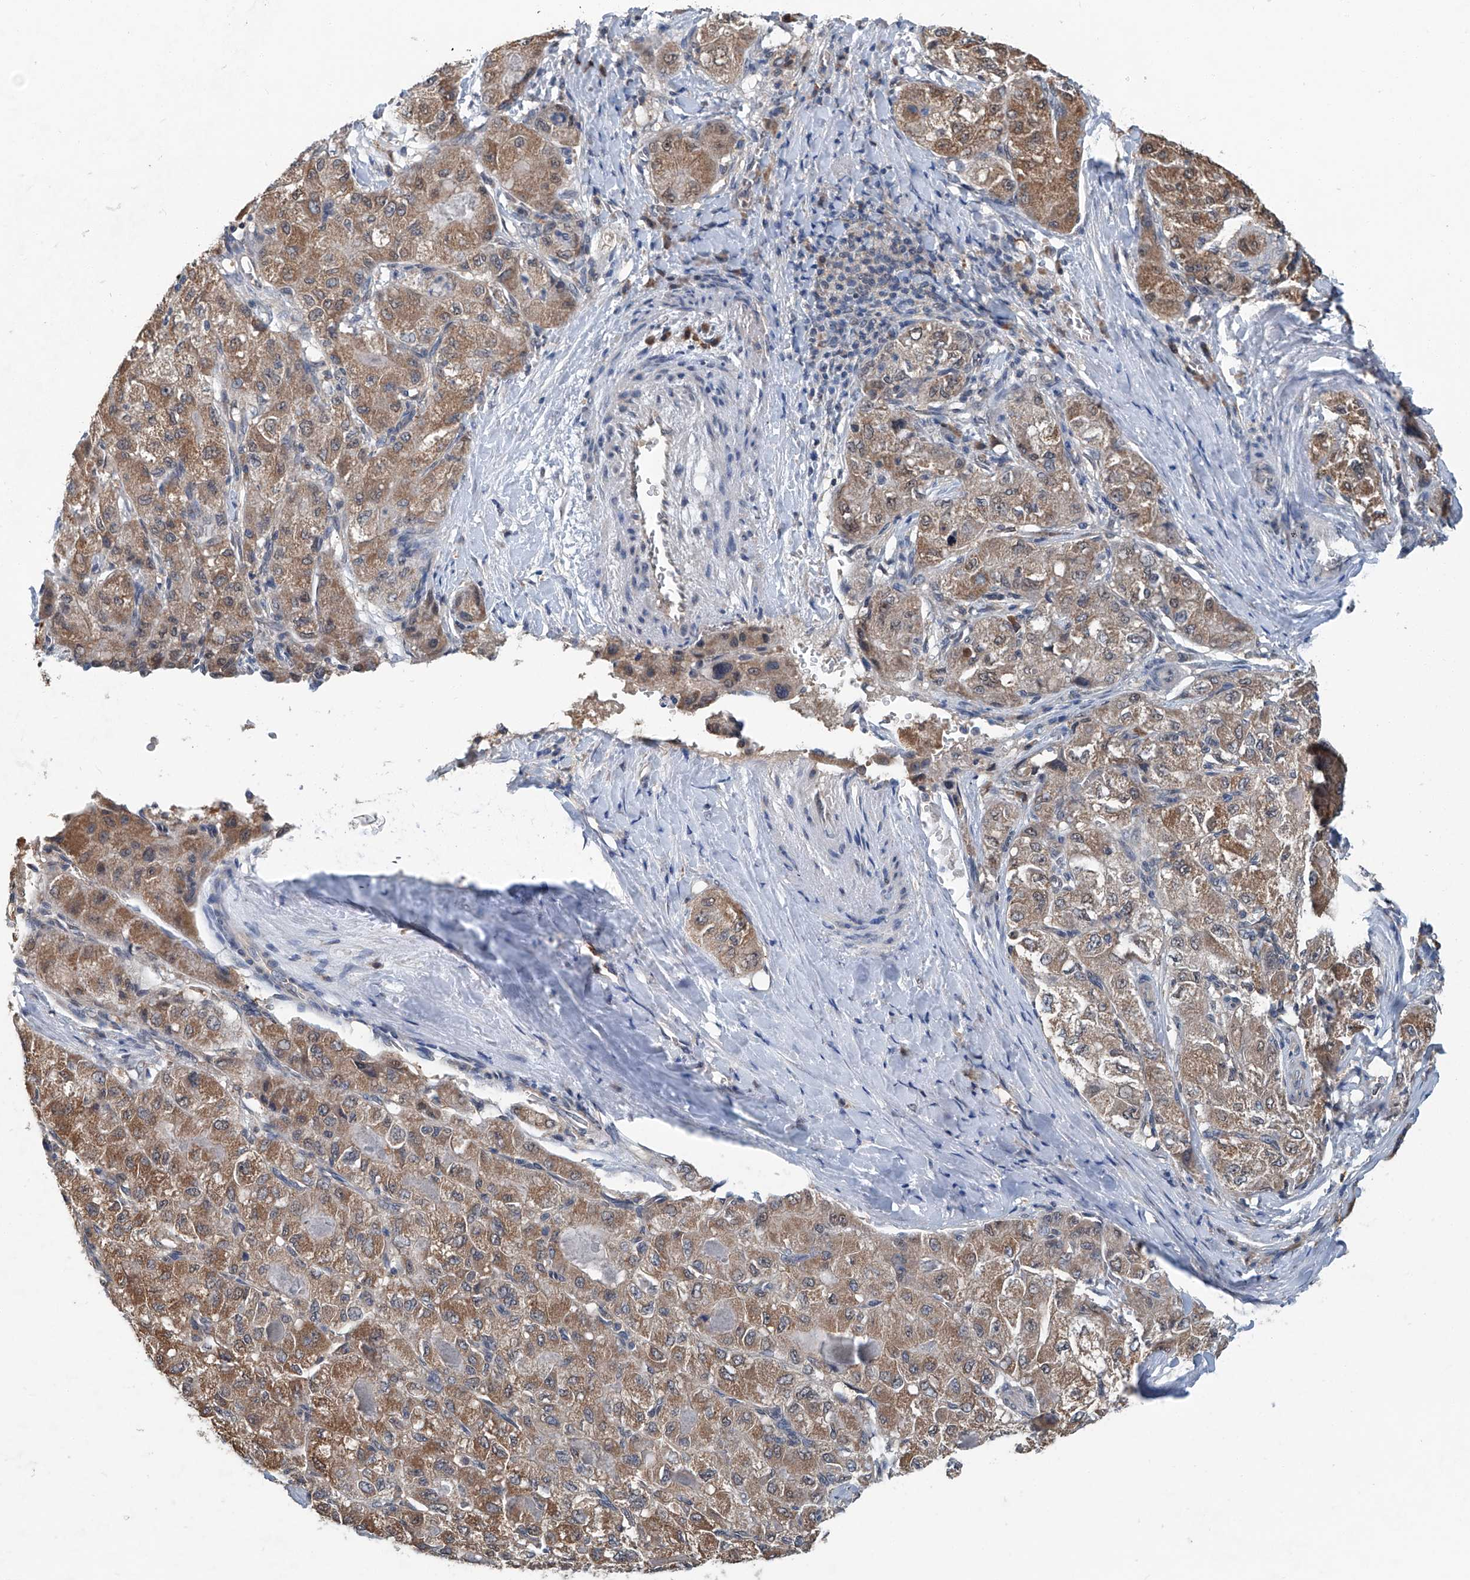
{"staining": {"intensity": "moderate", "quantity": ">75%", "location": "cytoplasmic/membranous"}, "tissue": "liver cancer", "cell_type": "Tumor cells", "image_type": "cancer", "snomed": [{"axis": "morphology", "description": "Carcinoma, Hepatocellular, NOS"}, {"axis": "topography", "description": "Liver"}], "caption": "Liver hepatocellular carcinoma was stained to show a protein in brown. There is medium levels of moderate cytoplasmic/membranous positivity in approximately >75% of tumor cells.", "gene": "CLK1", "patient": {"sex": "male", "age": 80}}